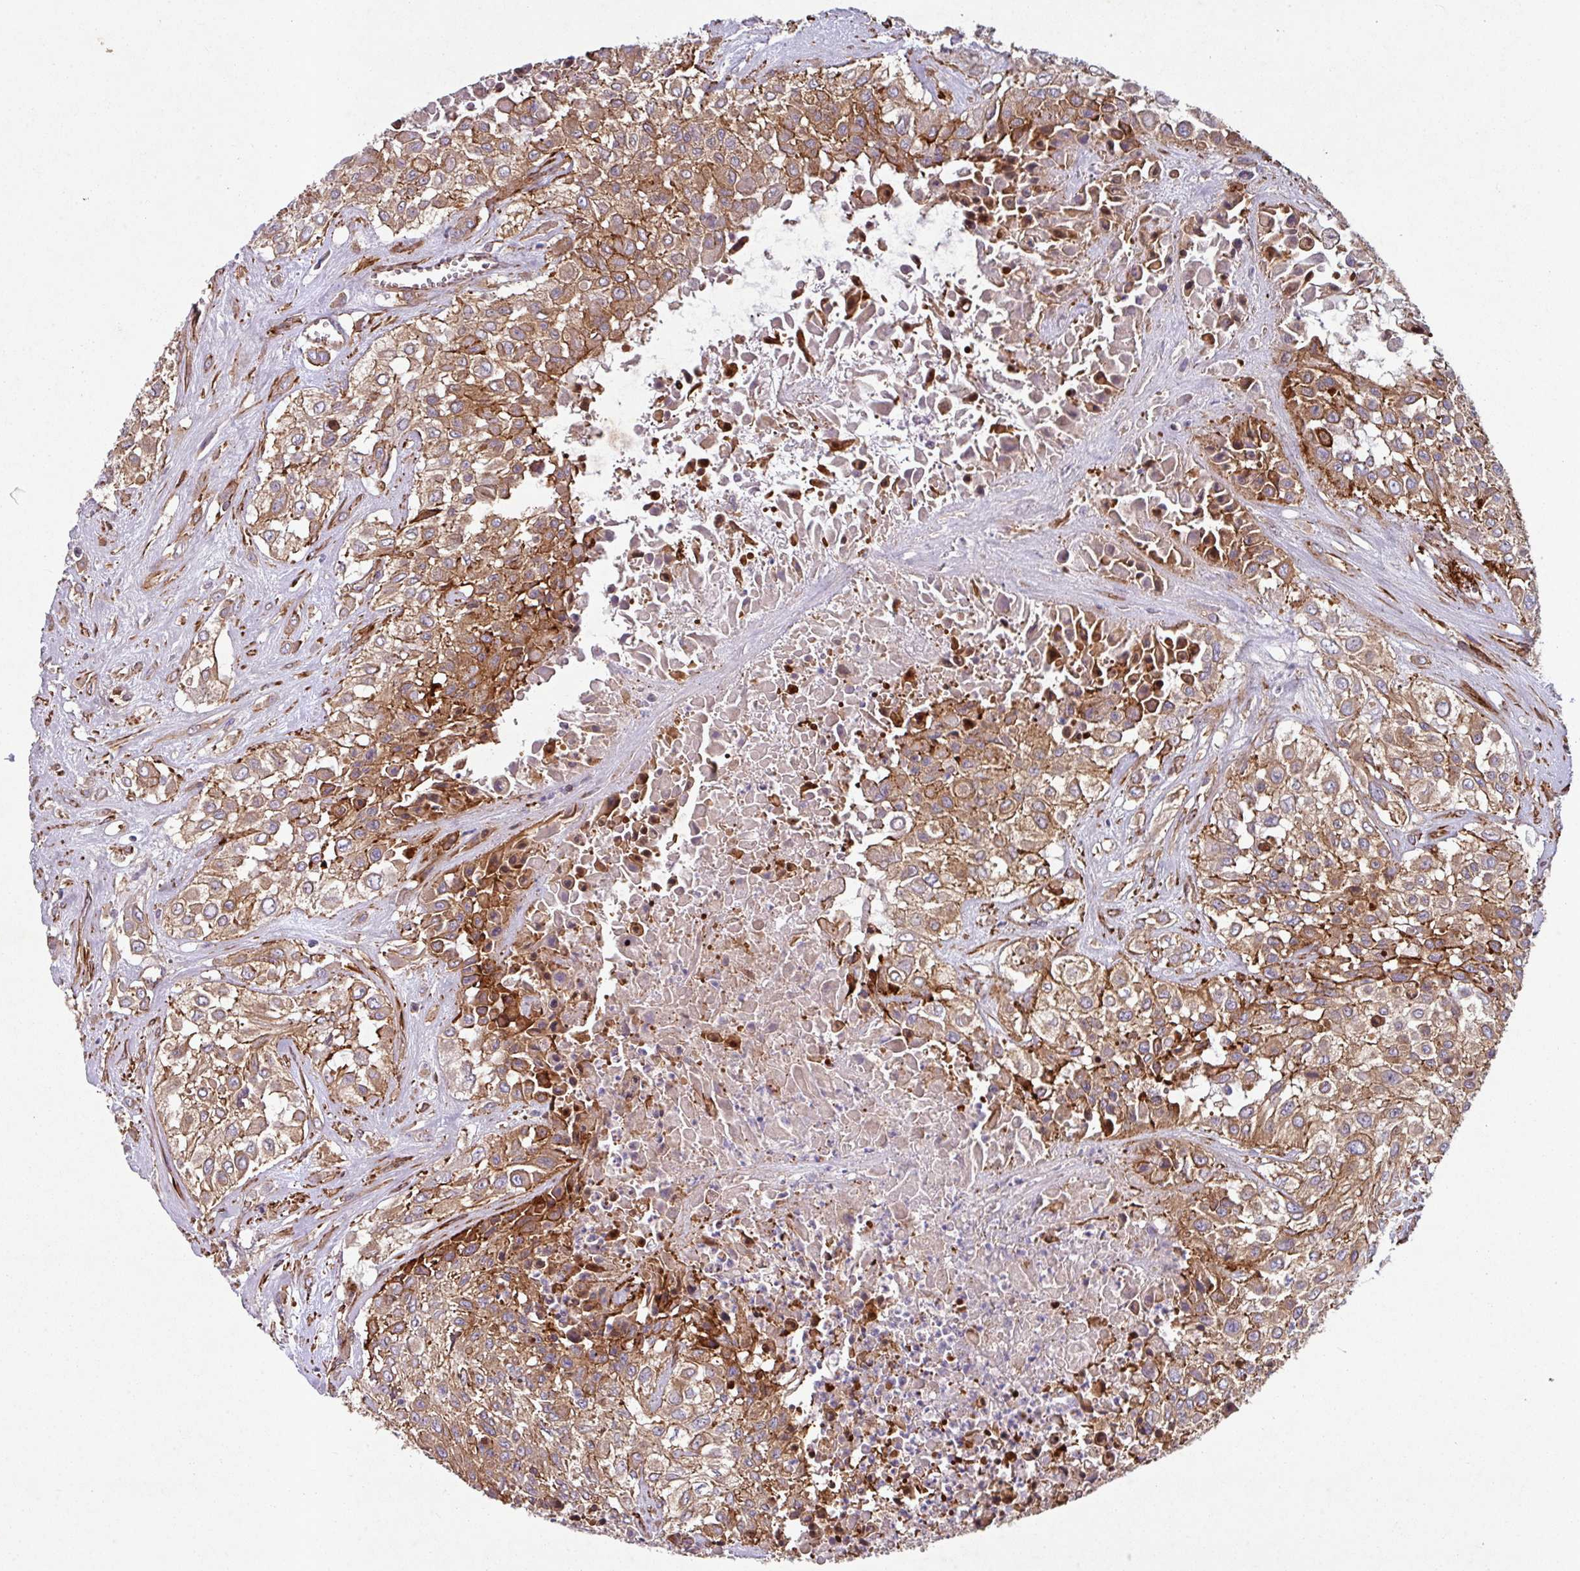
{"staining": {"intensity": "moderate", "quantity": ">75%", "location": "cytoplasmic/membranous"}, "tissue": "urothelial cancer", "cell_type": "Tumor cells", "image_type": "cancer", "snomed": [{"axis": "morphology", "description": "Urothelial carcinoma, High grade"}, {"axis": "topography", "description": "Urinary bladder"}], "caption": "Immunohistochemistry micrograph of neoplastic tissue: human high-grade urothelial carcinoma stained using IHC demonstrates medium levels of moderate protein expression localized specifically in the cytoplasmic/membranous of tumor cells, appearing as a cytoplasmic/membranous brown color.", "gene": "ATP2C2", "patient": {"sex": "male", "age": 67}}